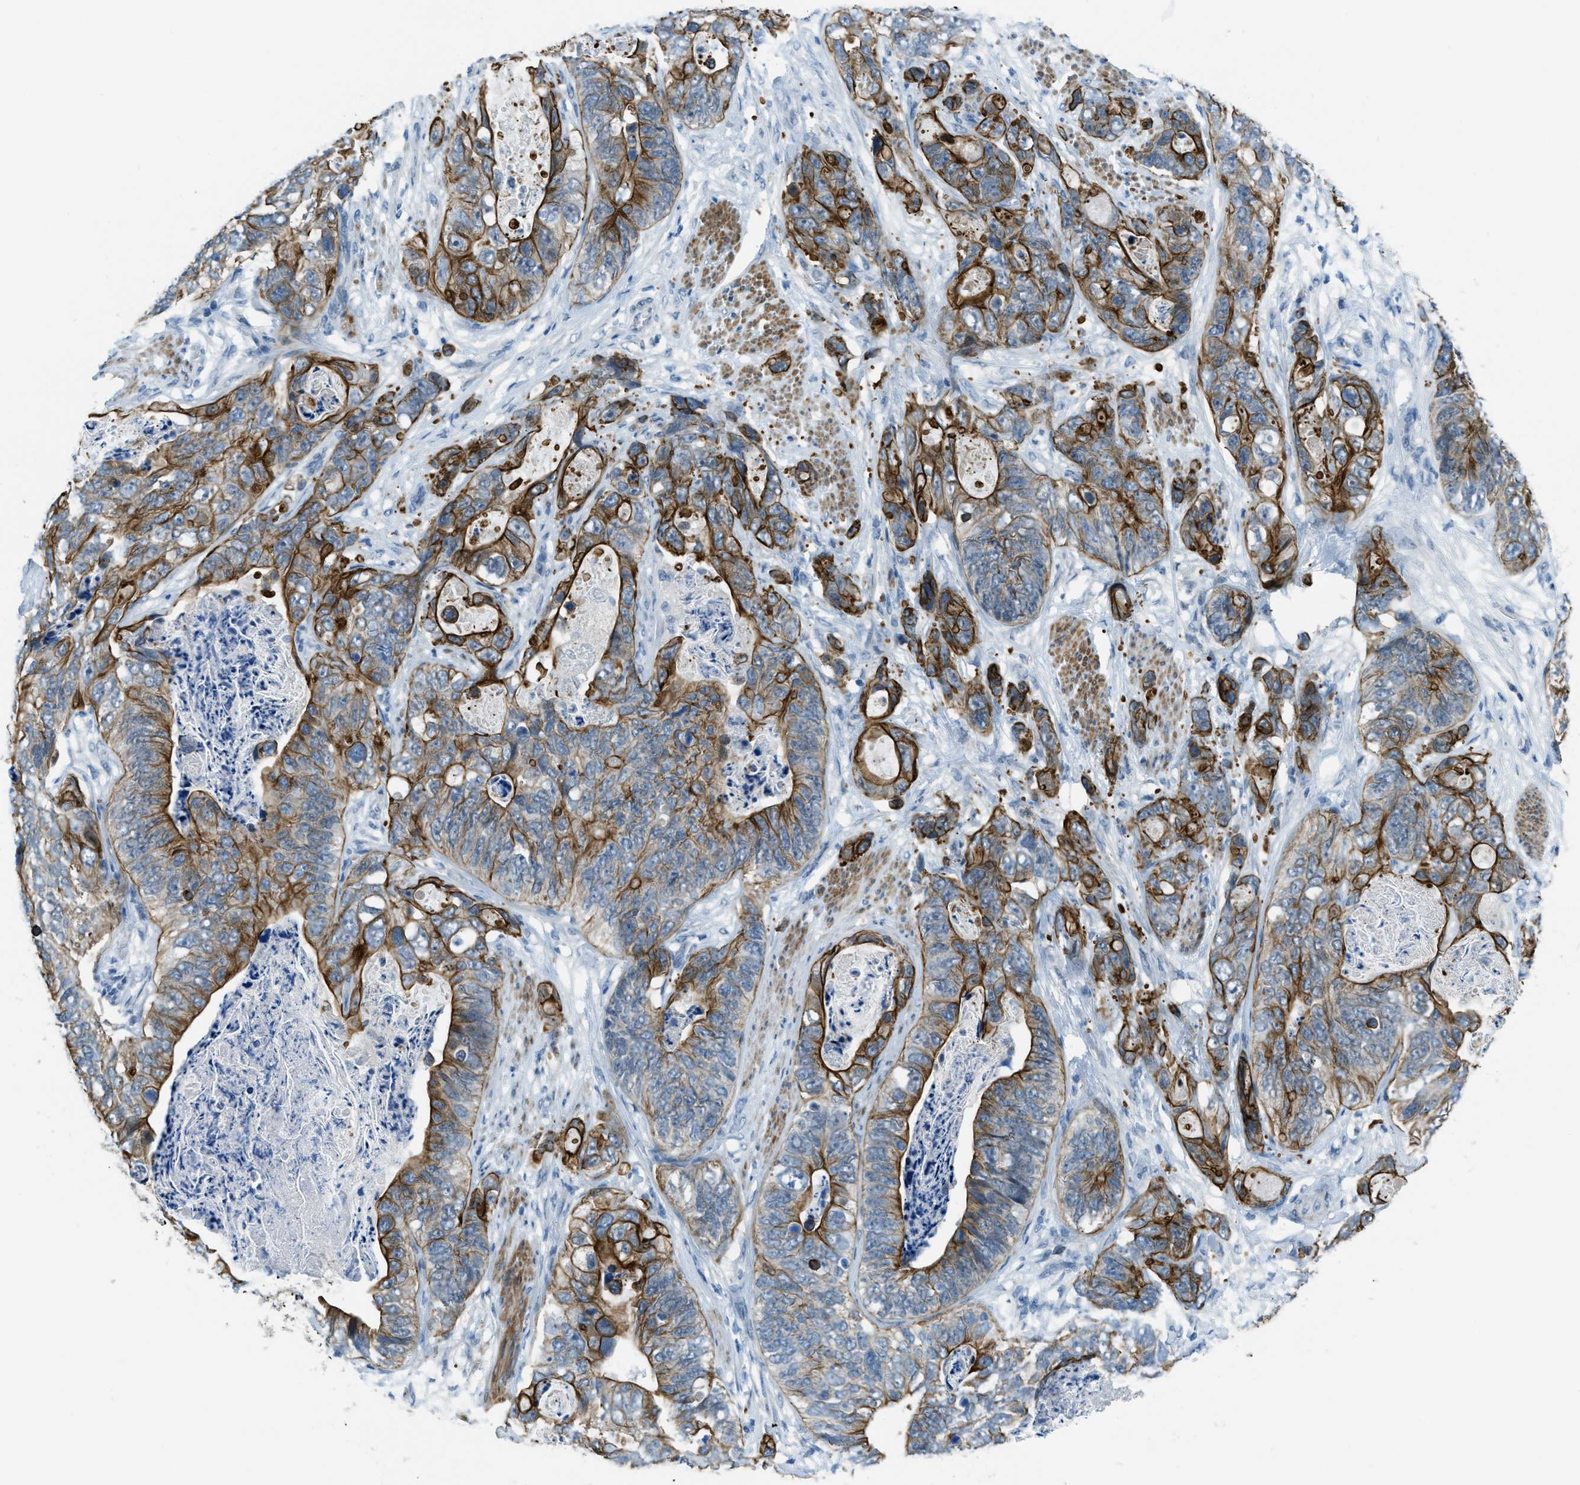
{"staining": {"intensity": "strong", "quantity": ">75%", "location": "cytoplasmic/membranous"}, "tissue": "stomach cancer", "cell_type": "Tumor cells", "image_type": "cancer", "snomed": [{"axis": "morphology", "description": "Adenocarcinoma, NOS"}, {"axis": "topography", "description": "Stomach"}], "caption": "Immunohistochemistry (IHC) of human stomach cancer (adenocarcinoma) demonstrates high levels of strong cytoplasmic/membranous staining in about >75% of tumor cells.", "gene": "KLHL8", "patient": {"sex": "female", "age": 89}}